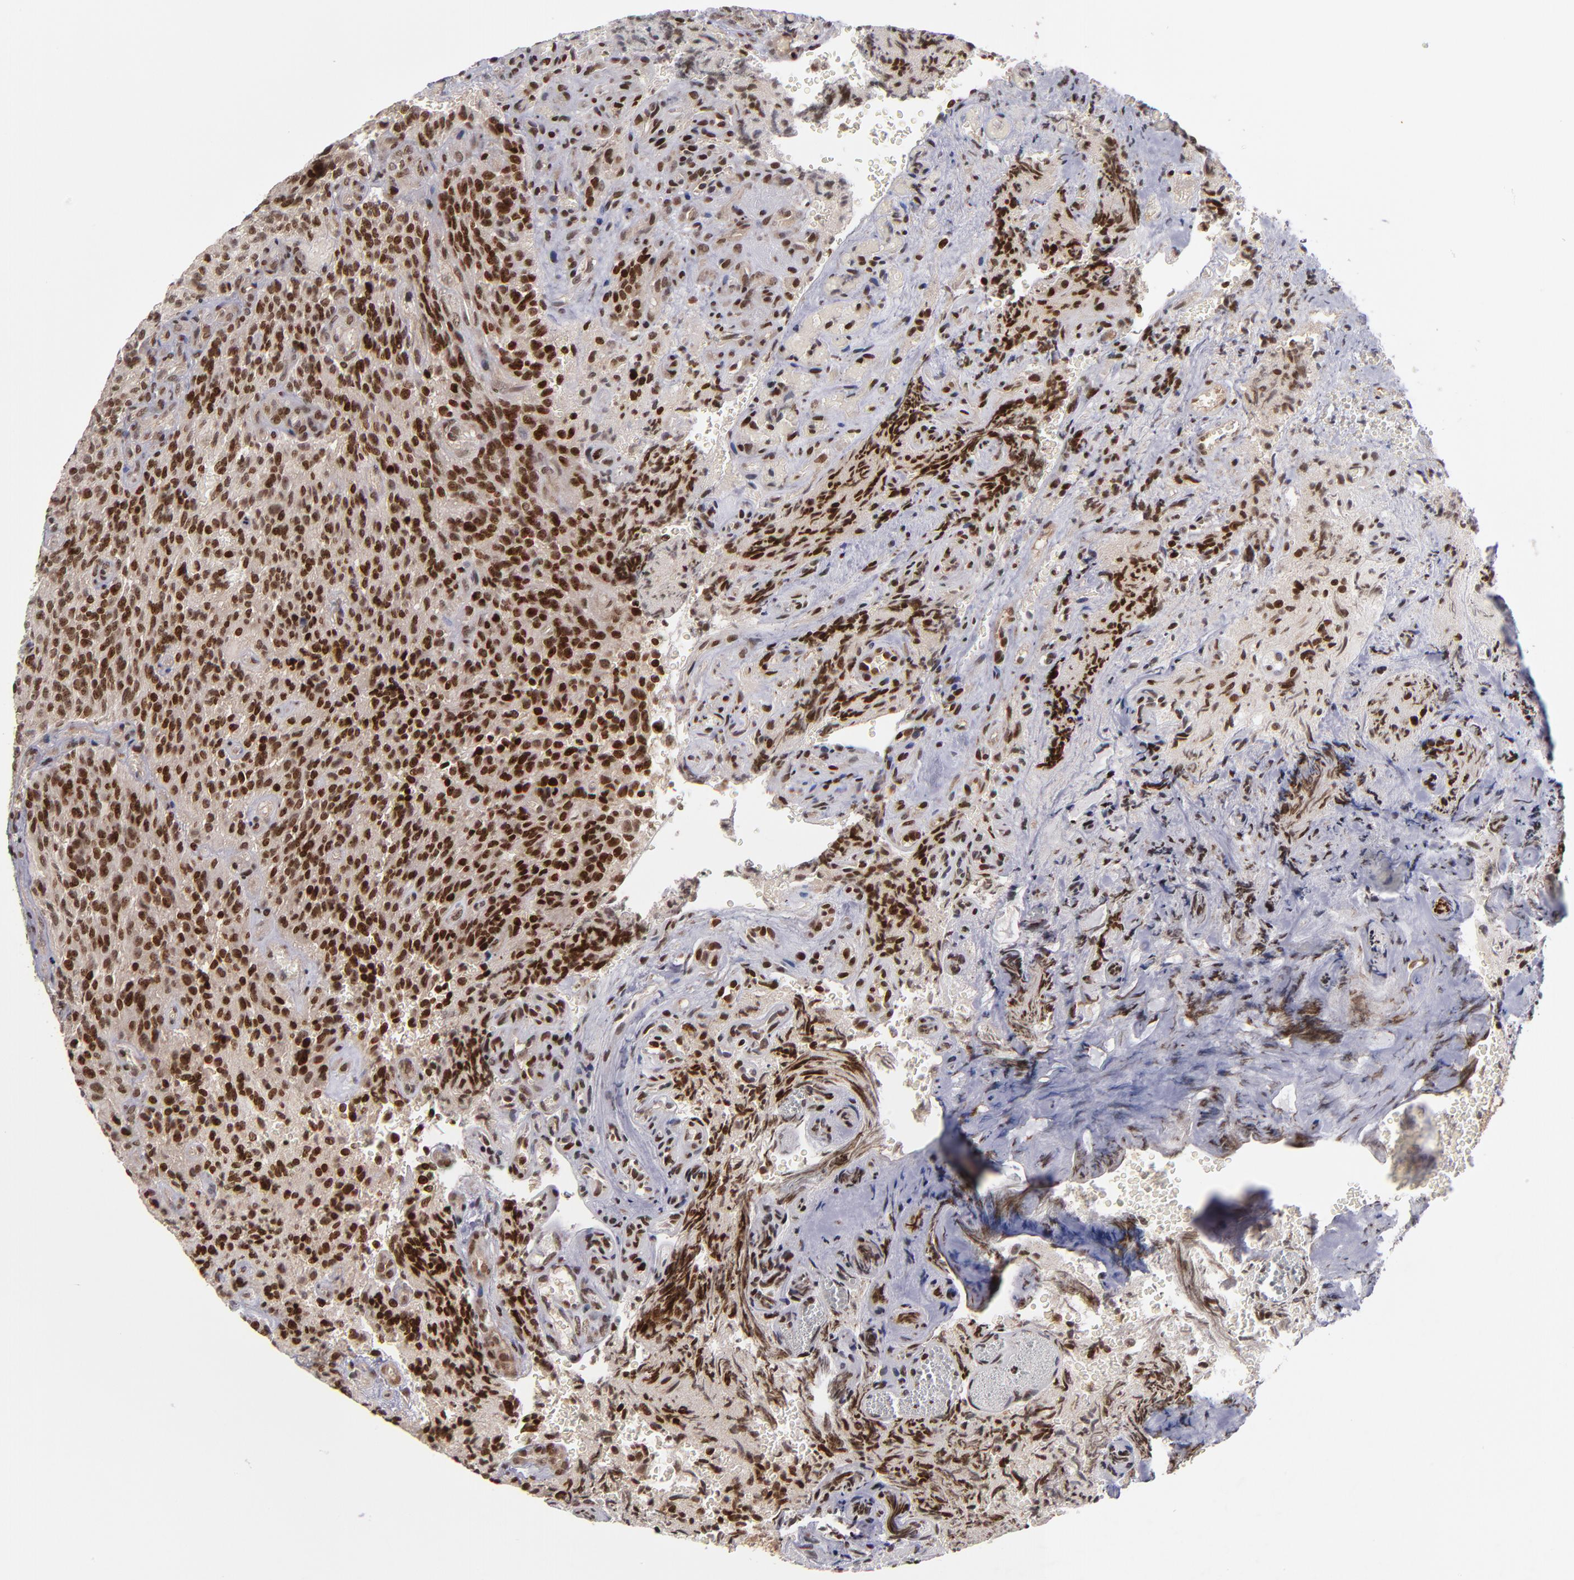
{"staining": {"intensity": "strong", "quantity": ">75%", "location": "nuclear"}, "tissue": "glioma", "cell_type": "Tumor cells", "image_type": "cancer", "snomed": [{"axis": "morphology", "description": "Normal tissue, NOS"}, {"axis": "morphology", "description": "Glioma, malignant, High grade"}, {"axis": "topography", "description": "Cerebral cortex"}], "caption": "Strong nuclear protein expression is identified in approximately >75% of tumor cells in glioma.", "gene": "KDM6A", "patient": {"sex": "male", "age": 56}}